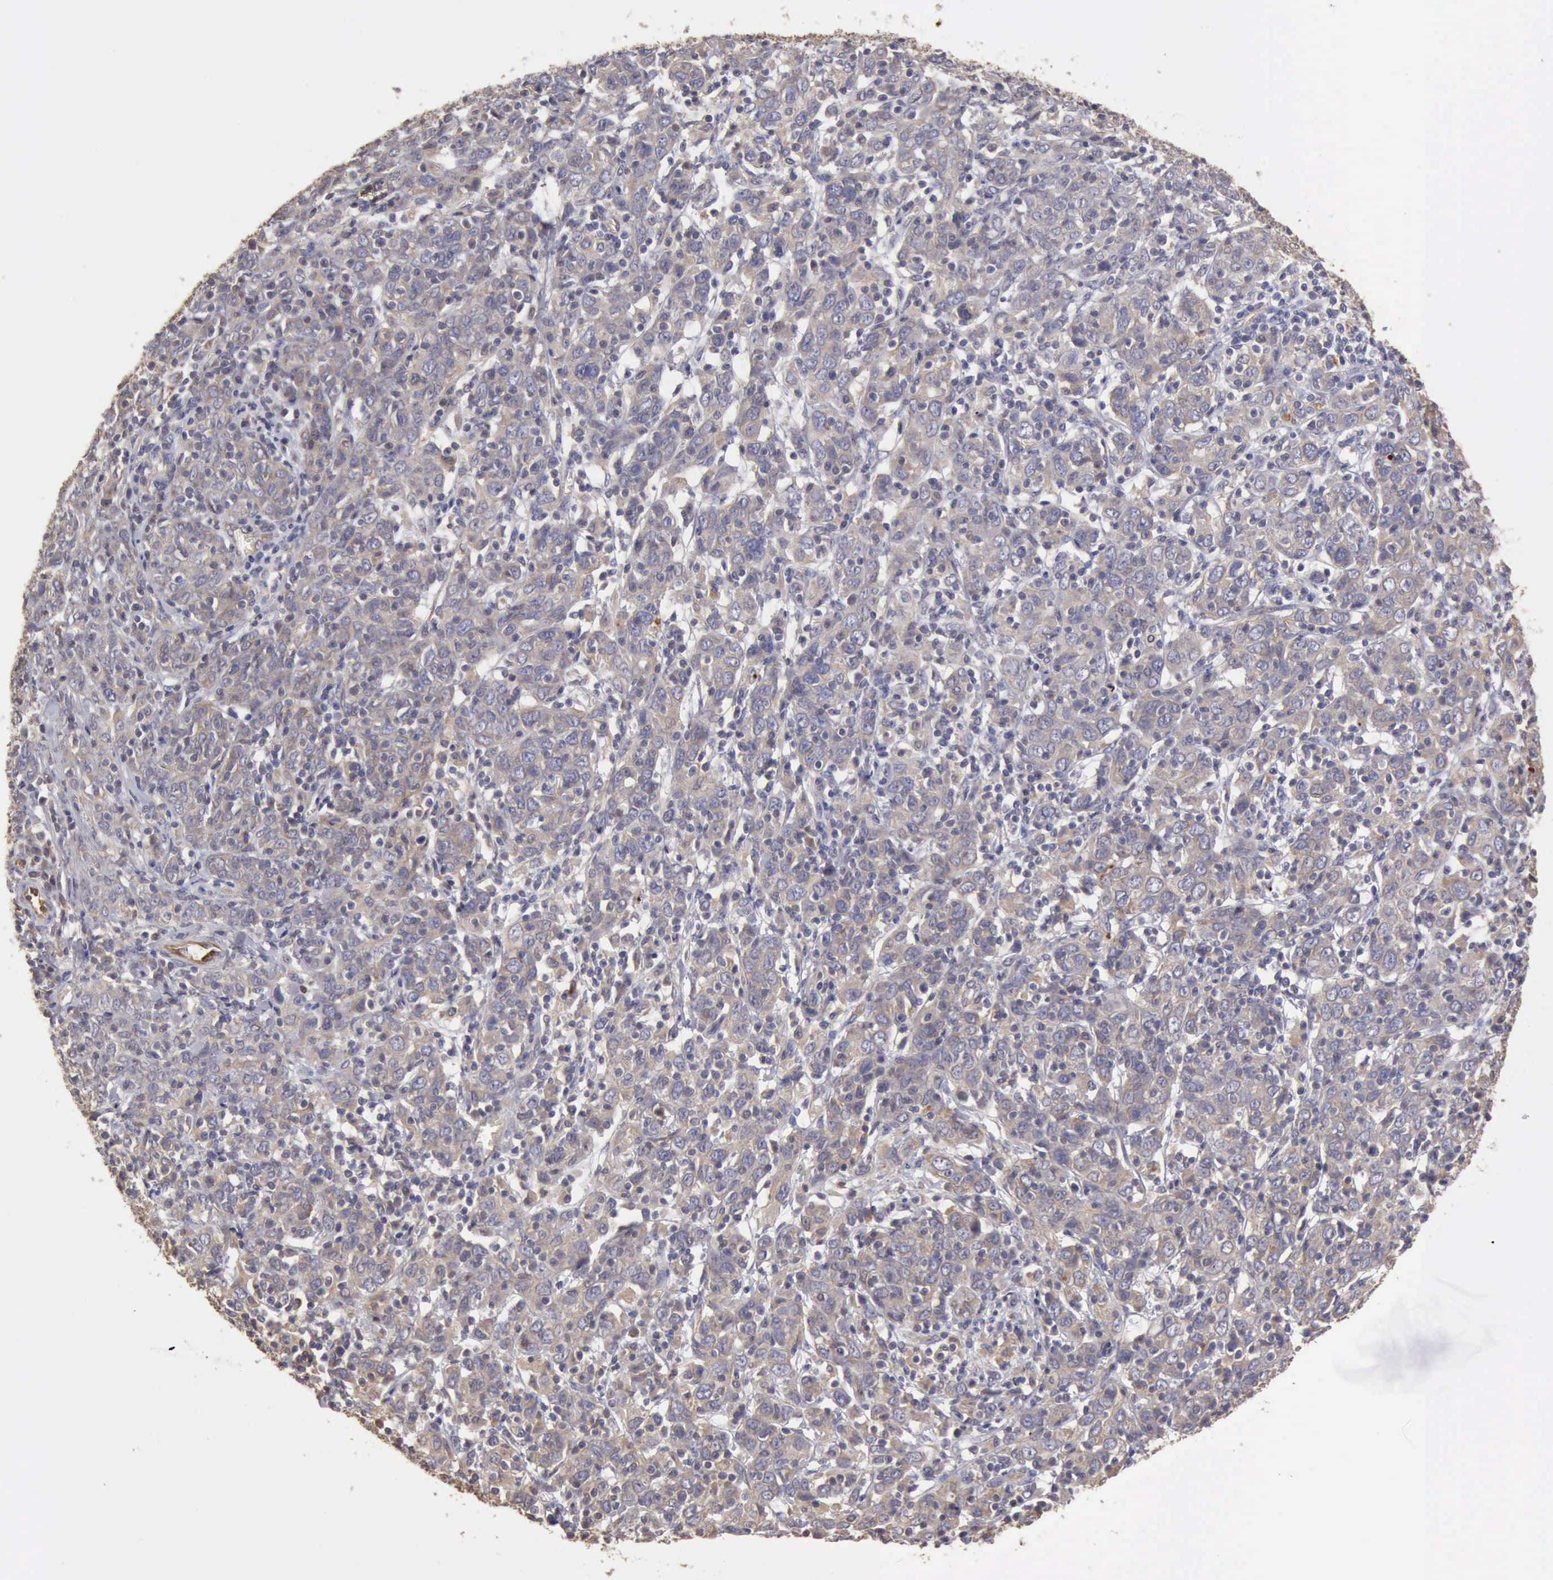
{"staining": {"intensity": "negative", "quantity": "none", "location": "none"}, "tissue": "cervical cancer", "cell_type": "Tumor cells", "image_type": "cancer", "snomed": [{"axis": "morphology", "description": "Normal tissue, NOS"}, {"axis": "morphology", "description": "Squamous cell carcinoma, NOS"}, {"axis": "topography", "description": "Cervix"}], "caption": "This is an IHC image of squamous cell carcinoma (cervical). There is no staining in tumor cells.", "gene": "BMX", "patient": {"sex": "female", "age": 67}}